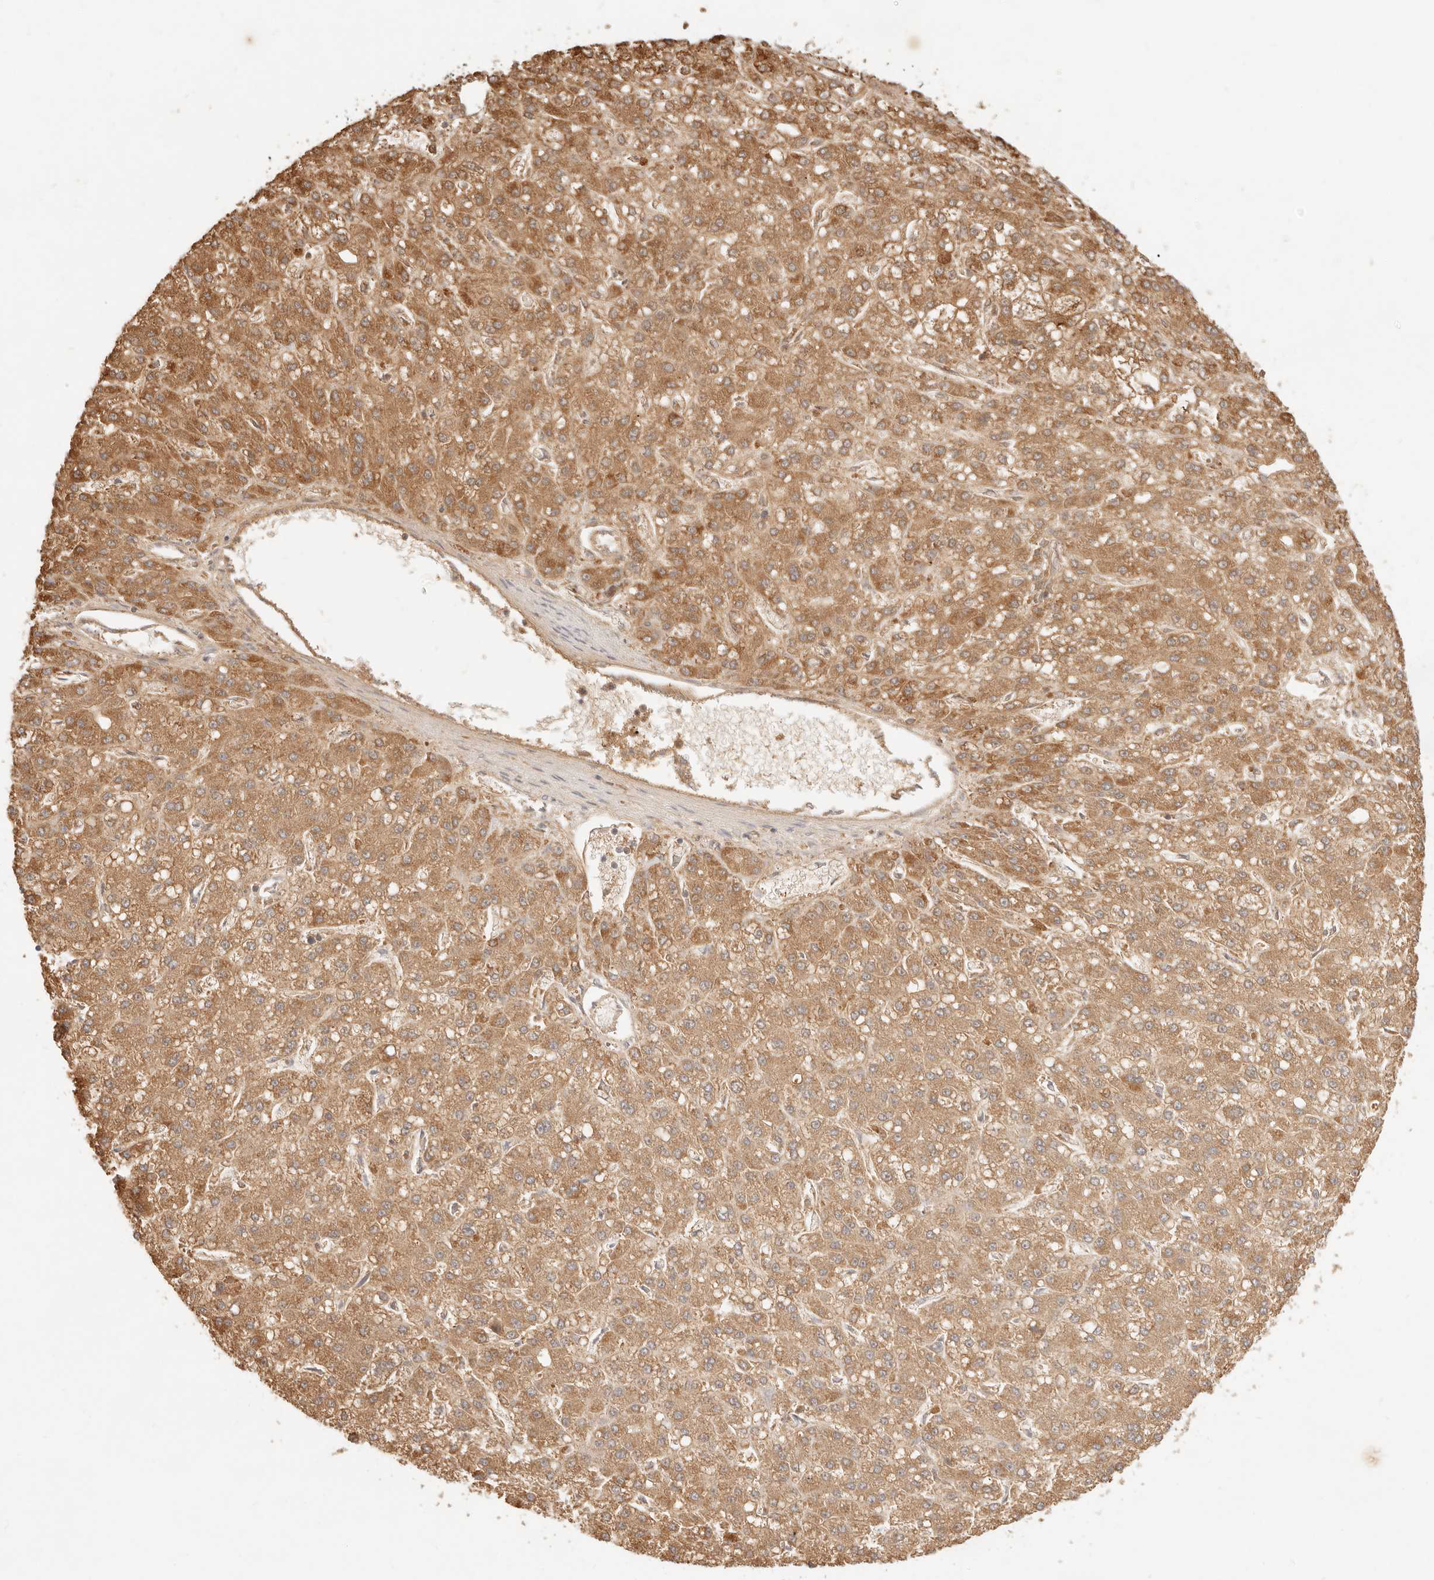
{"staining": {"intensity": "moderate", "quantity": ">75%", "location": "cytoplasmic/membranous"}, "tissue": "liver cancer", "cell_type": "Tumor cells", "image_type": "cancer", "snomed": [{"axis": "morphology", "description": "Carcinoma, Hepatocellular, NOS"}, {"axis": "topography", "description": "Liver"}], "caption": "Moderate cytoplasmic/membranous expression is seen in about >75% of tumor cells in liver hepatocellular carcinoma. The protein is shown in brown color, while the nuclei are stained blue.", "gene": "CPLANE2", "patient": {"sex": "male", "age": 67}}